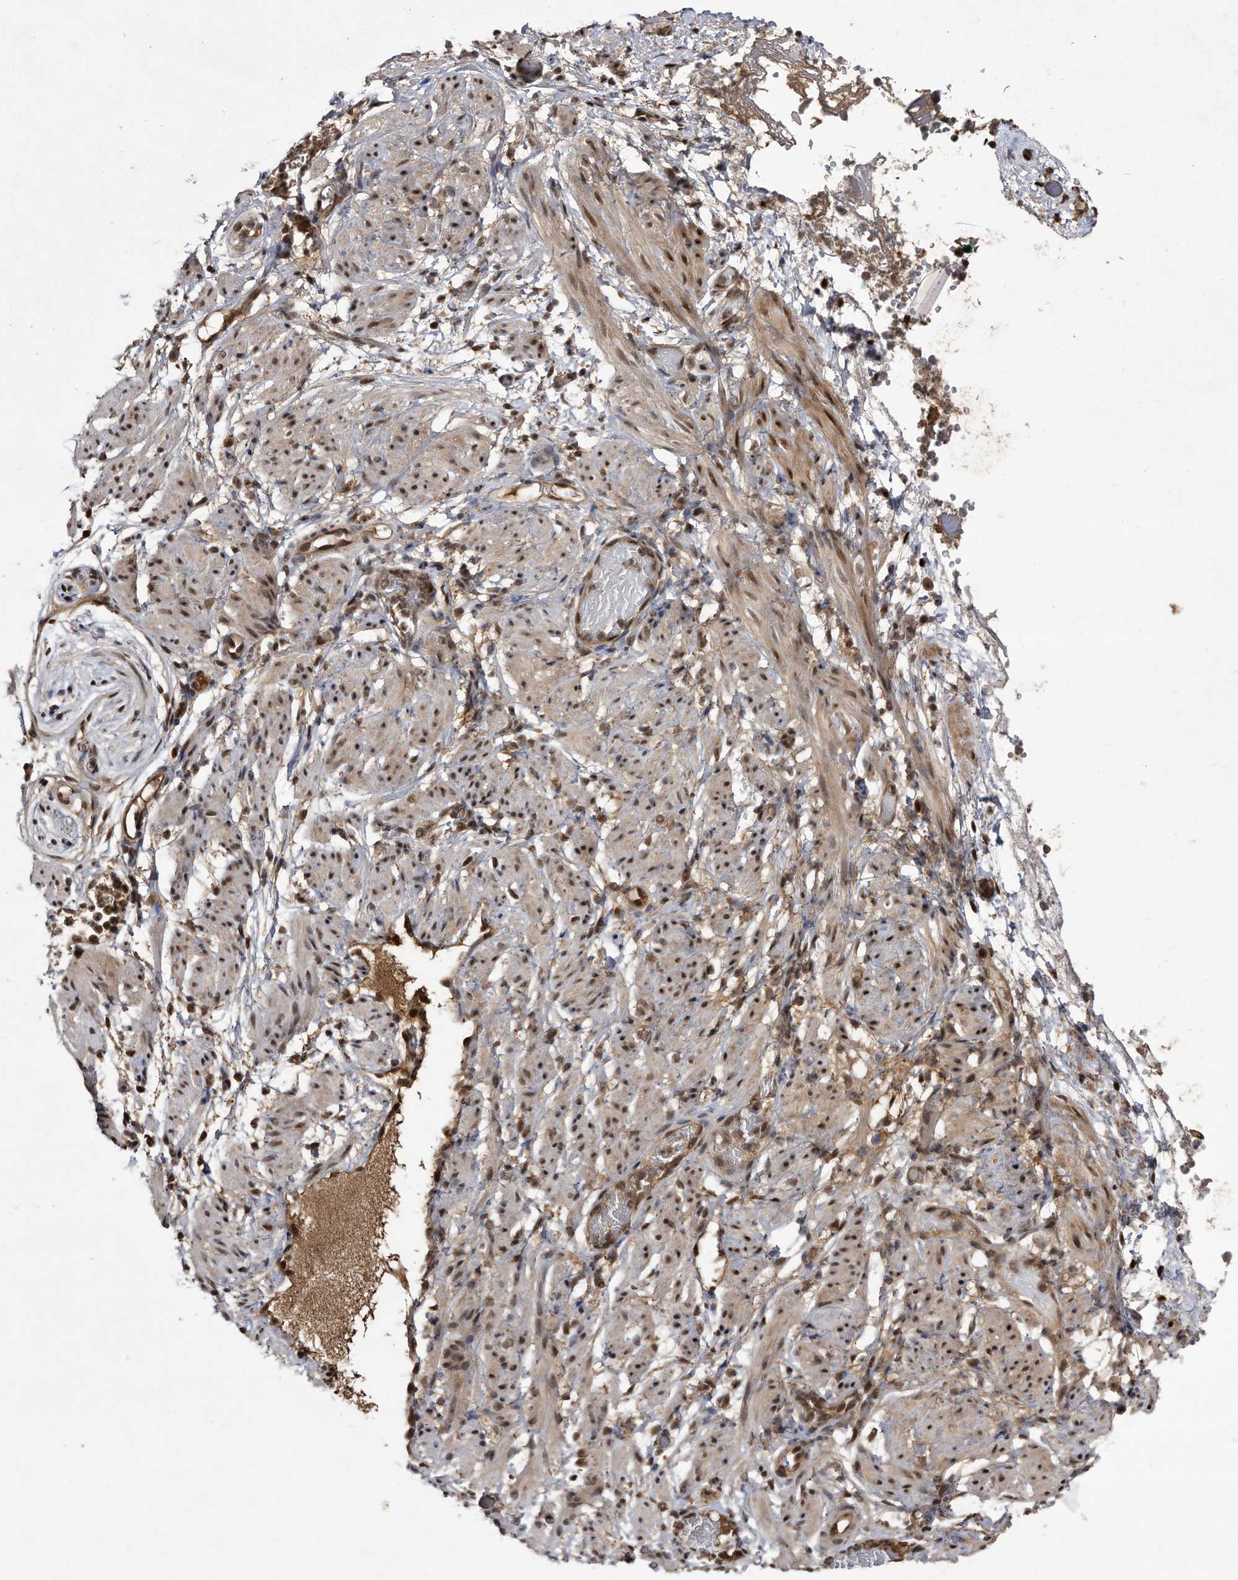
{"staining": {"intensity": "strong", "quantity": ">75%", "location": "nuclear"}, "tissue": "soft tissue", "cell_type": "Chondrocytes", "image_type": "normal", "snomed": [{"axis": "morphology", "description": "Normal tissue, NOS"}, {"axis": "topography", "description": "Smooth muscle"}, {"axis": "topography", "description": "Peripheral nerve tissue"}], "caption": "High-magnification brightfield microscopy of normal soft tissue stained with DAB (brown) and counterstained with hematoxylin (blue). chondrocytes exhibit strong nuclear staining is present in approximately>75% of cells.", "gene": "RAD23B", "patient": {"sex": "female", "age": 39}}